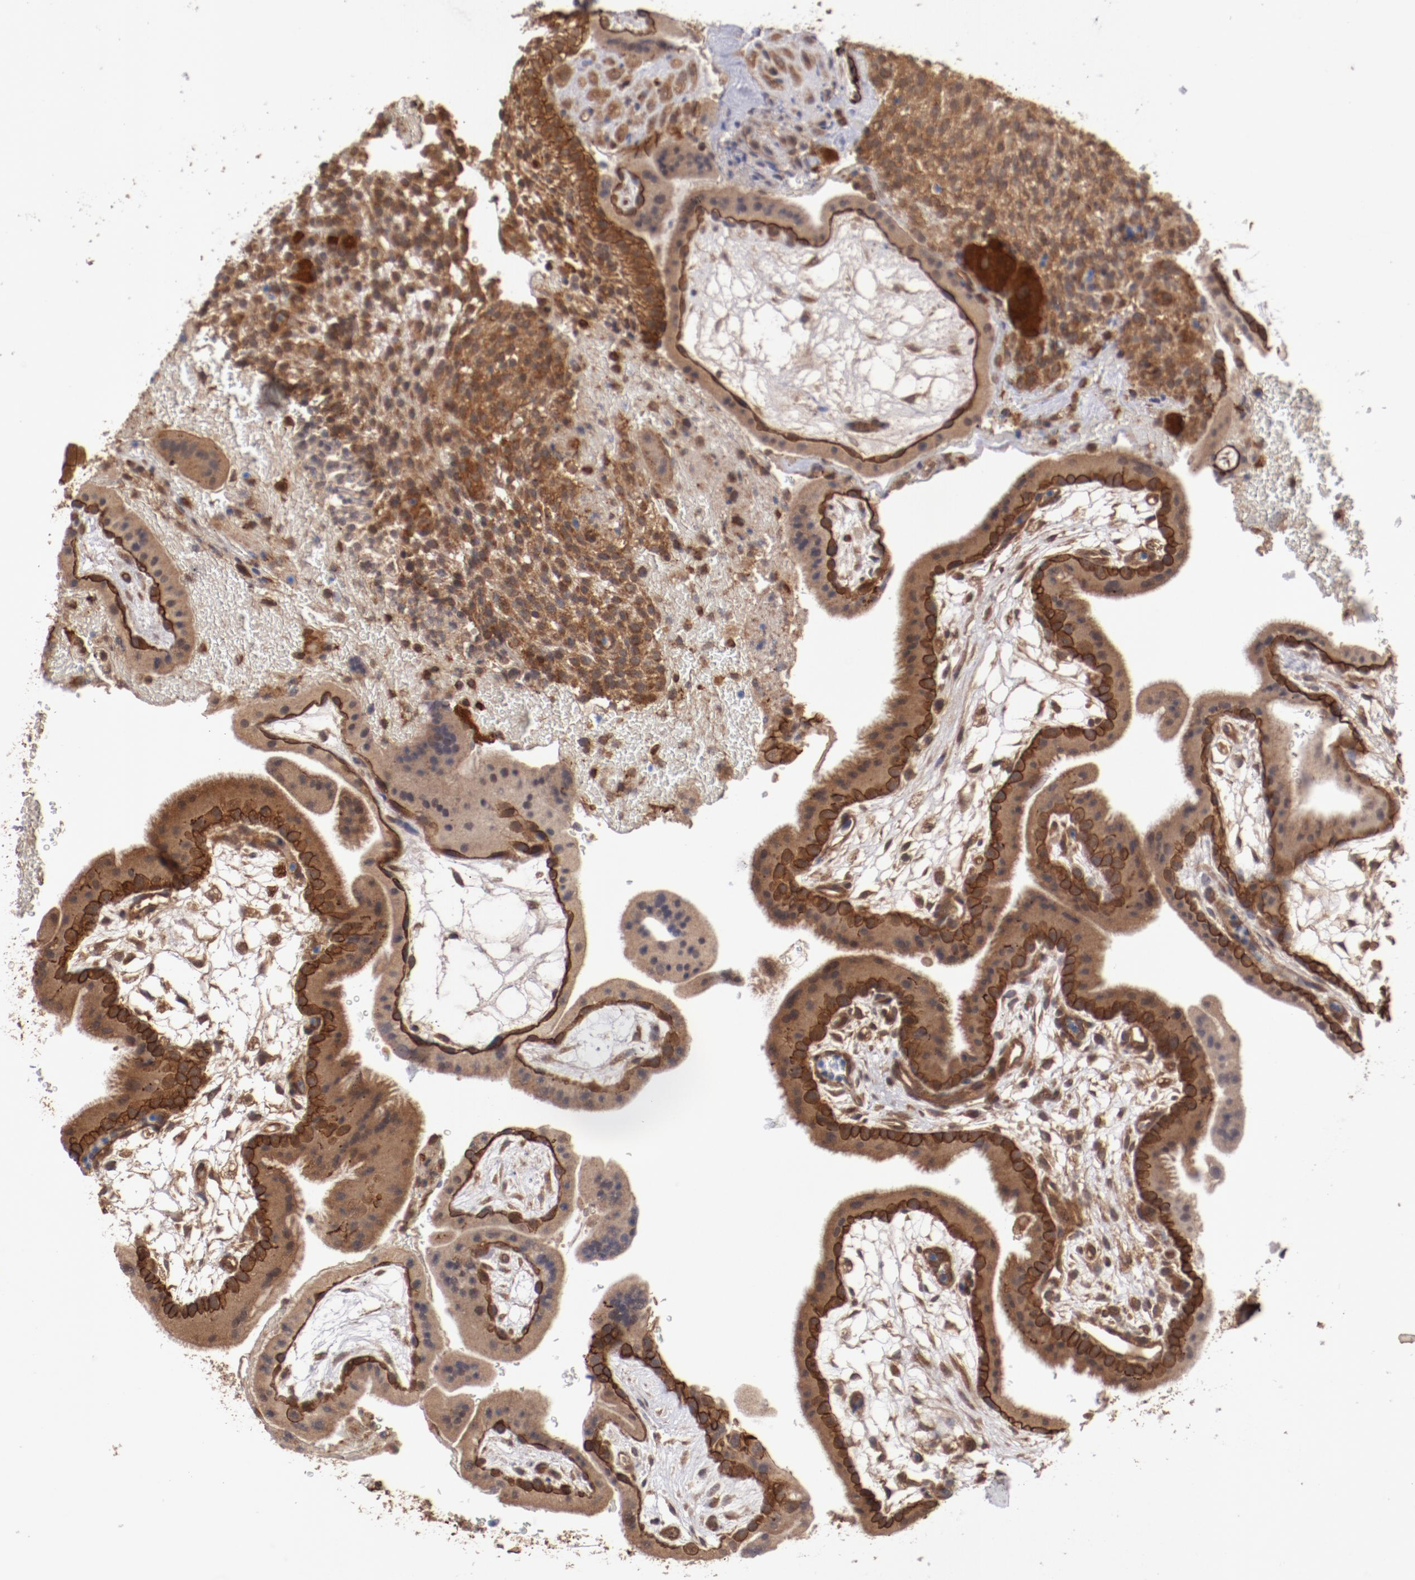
{"staining": {"intensity": "moderate", "quantity": "25%-75%", "location": "cytoplasmic/membranous"}, "tissue": "placenta", "cell_type": "Trophoblastic cells", "image_type": "normal", "snomed": [{"axis": "morphology", "description": "Normal tissue, NOS"}, {"axis": "topography", "description": "Placenta"}], "caption": "This image shows IHC staining of benign placenta, with medium moderate cytoplasmic/membranous staining in approximately 25%-75% of trophoblastic cells.", "gene": "RPS6KA6", "patient": {"sex": "female", "age": 19}}